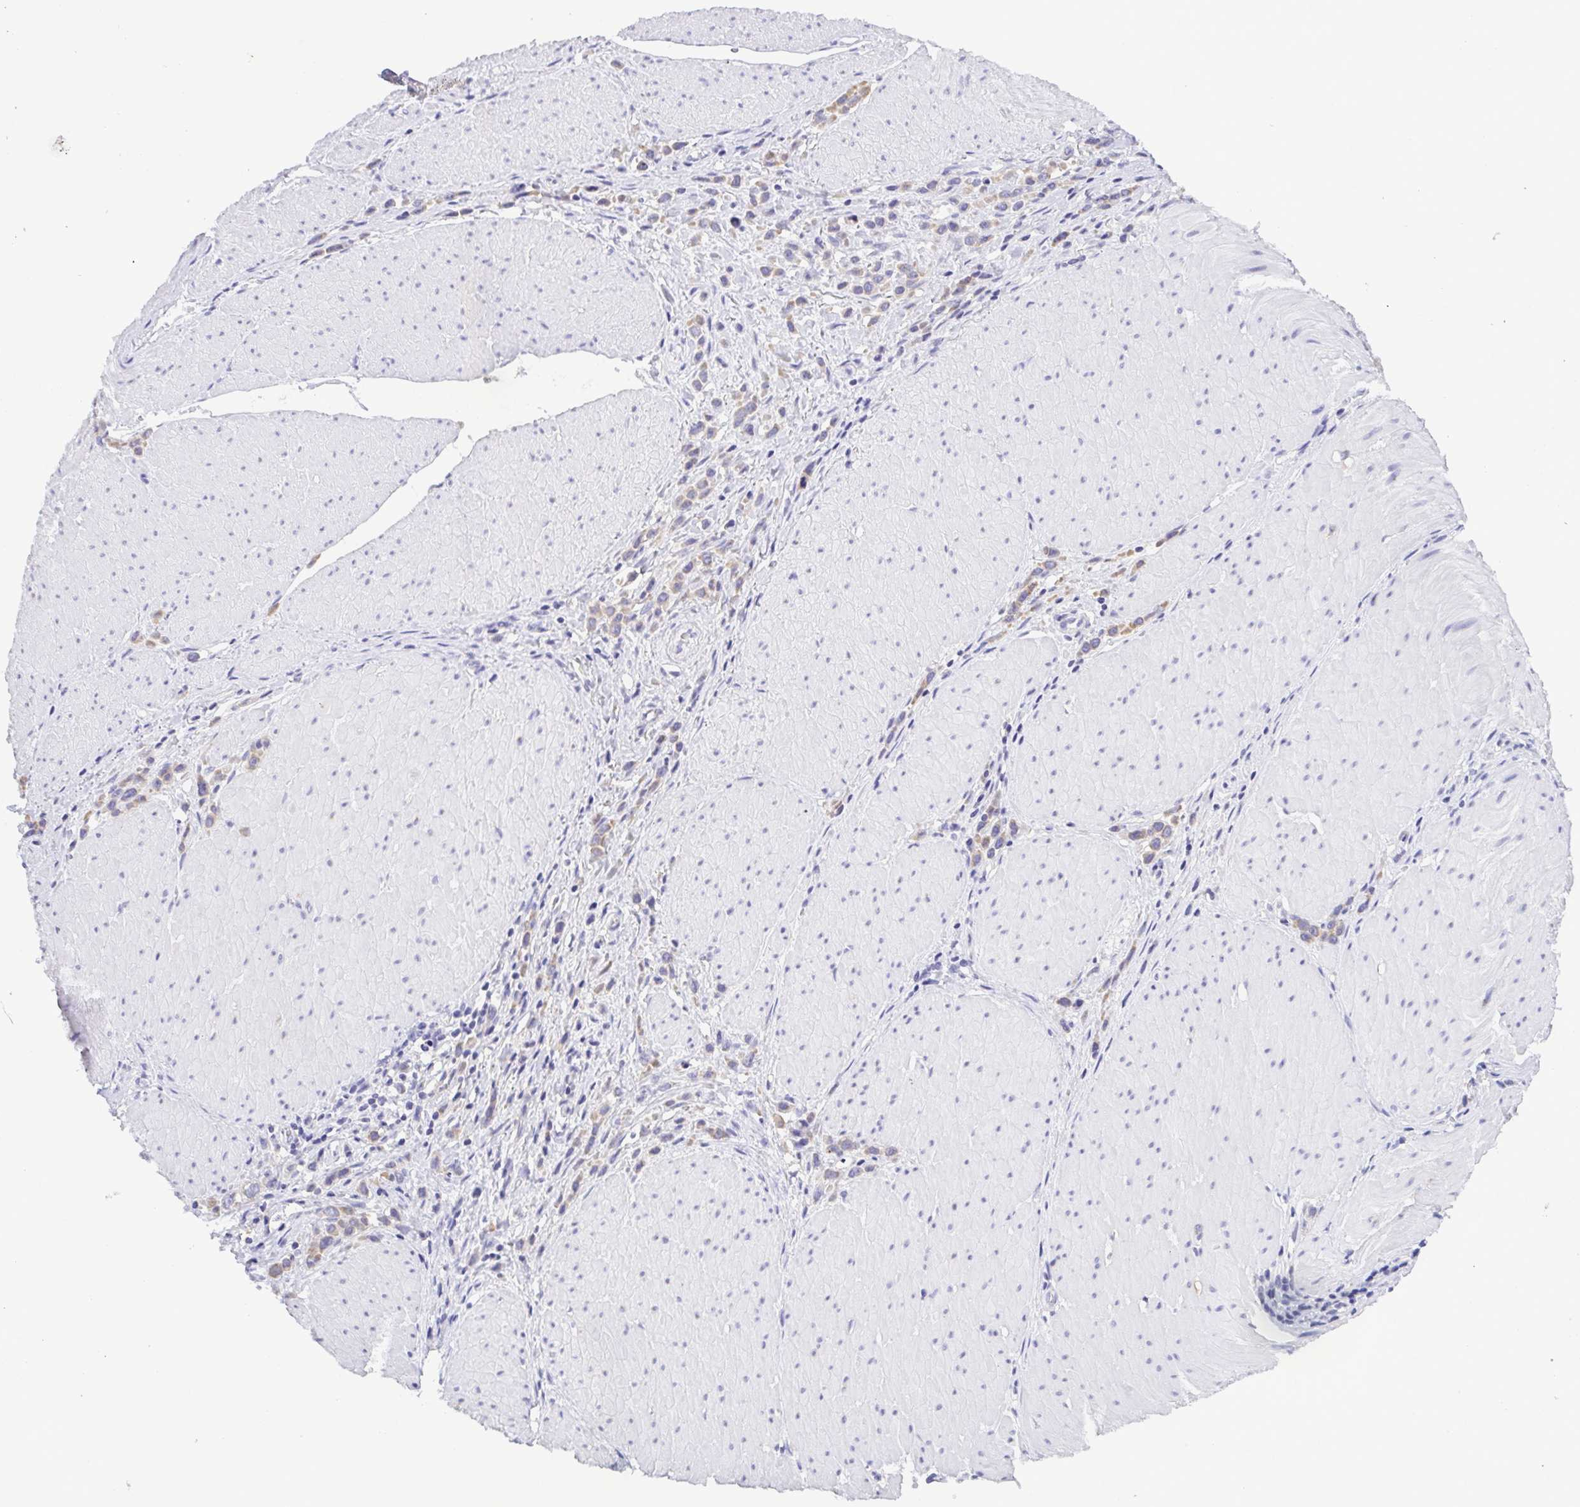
{"staining": {"intensity": "weak", "quantity": "25%-75%", "location": "cytoplasmic/membranous"}, "tissue": "stomach cancer", "cell_type": "Tumor cells", "image_type": "cancer", "snomed": [{"axis": "morphology", "description": "Adenocarcinoma, NOS"}, {"axis": "topography", "description": "Stomach"}], "caption": "Human adenocarcinoma (stomach) stained with a protein marker displays weak staining in tumor cells.", "gene": "TNNI3", "patient": {"sex": "male", "age": 47}}